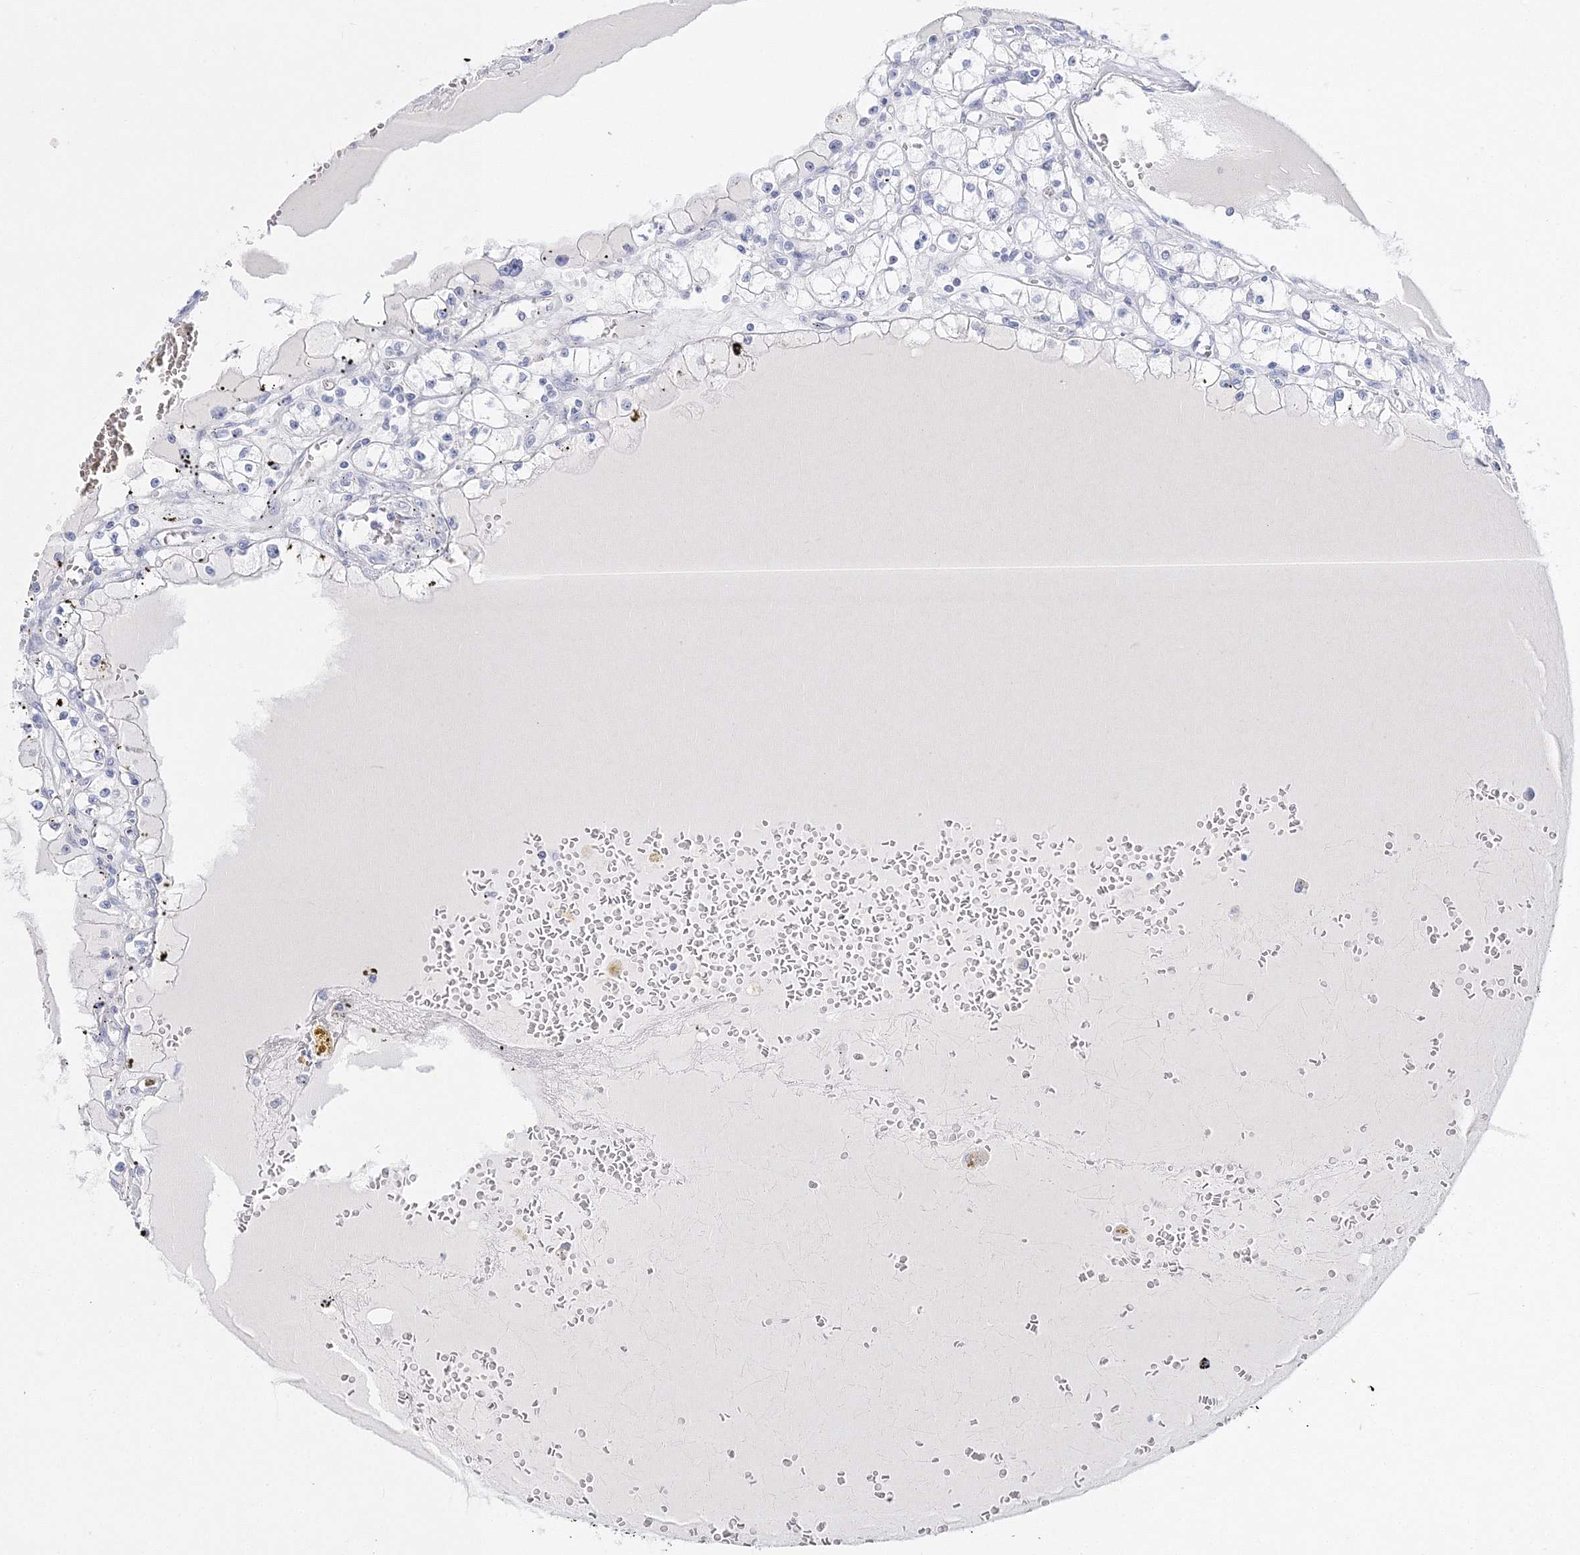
{"staining": {"intensity": "negative", "quantity": "none", "location": "none"}, "tissue": "renal cancer", "cell_type": "Tumor cells", "image_type": "cancer", "snomed": [{"axis": "morphology", "description": "Adenocarcinoma, NOS"}, {"axis": "topography", "description": "Kidney"}], "caption": "This is an immunohistochemistry (IHC) histopathology image of adenocarcinoma (renal). There is no expression in tumor cells.", "gene": "MYOZ2", "patient": {"sex": "male", "age": 56}}